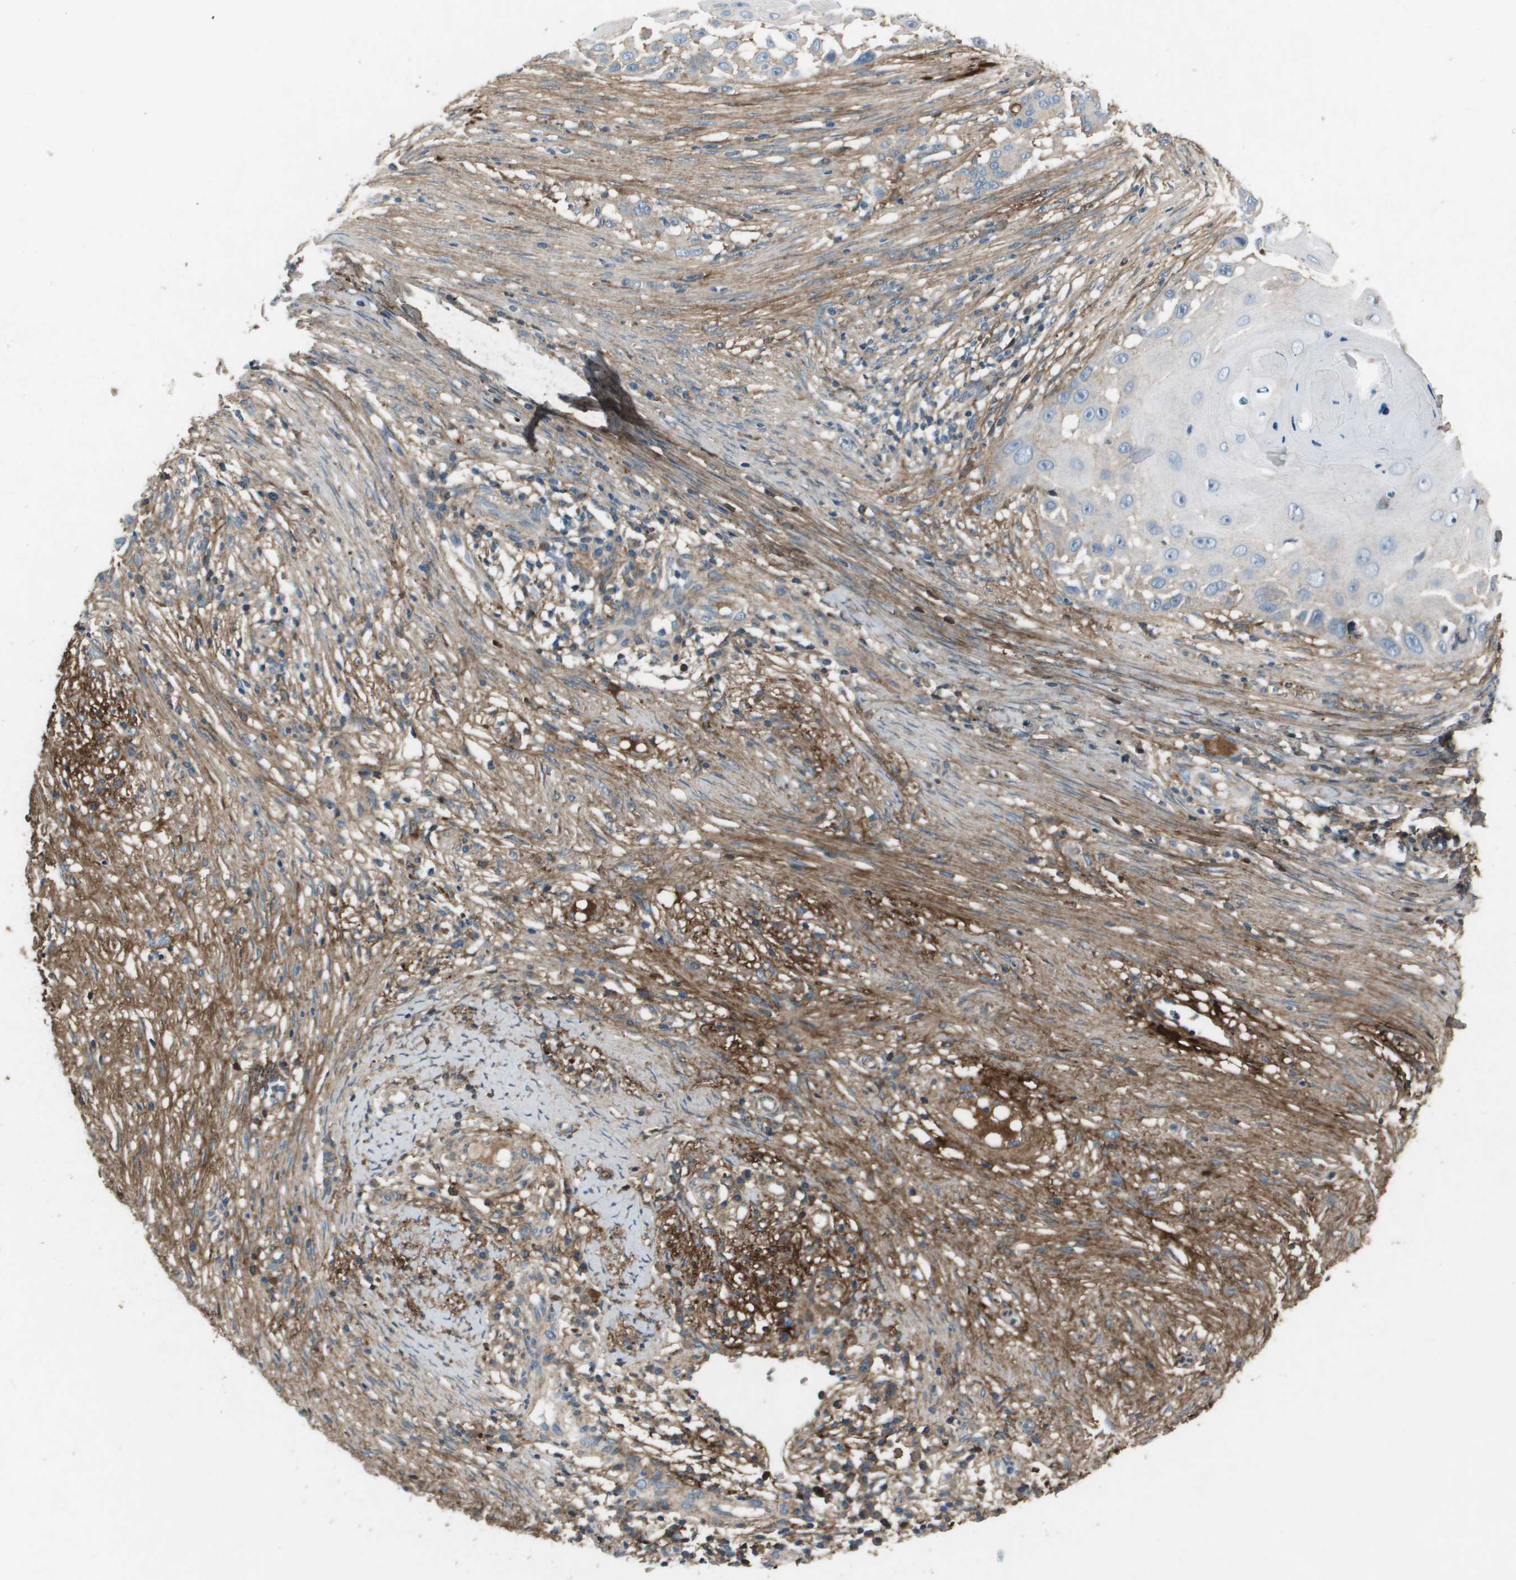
{"staining": {"intensity": "negative", "quantity": "none", "location": "none"}, "tissue": "skin cancer", "cell_type": "Tumor cells", "image_type": "cancer", "snomed": [{"axis": "morphology", "description": "Squamous cell carcinoma, NOS"}, {"axis": "topography", "description": "Skin"}], "caption": "Skin squamous cell carcinoma was stained to show a protein in brown. There is no significant expression in tumor cells.", "gene": "PCOLCE", "patient": {"sex": "female", "age": 44}}